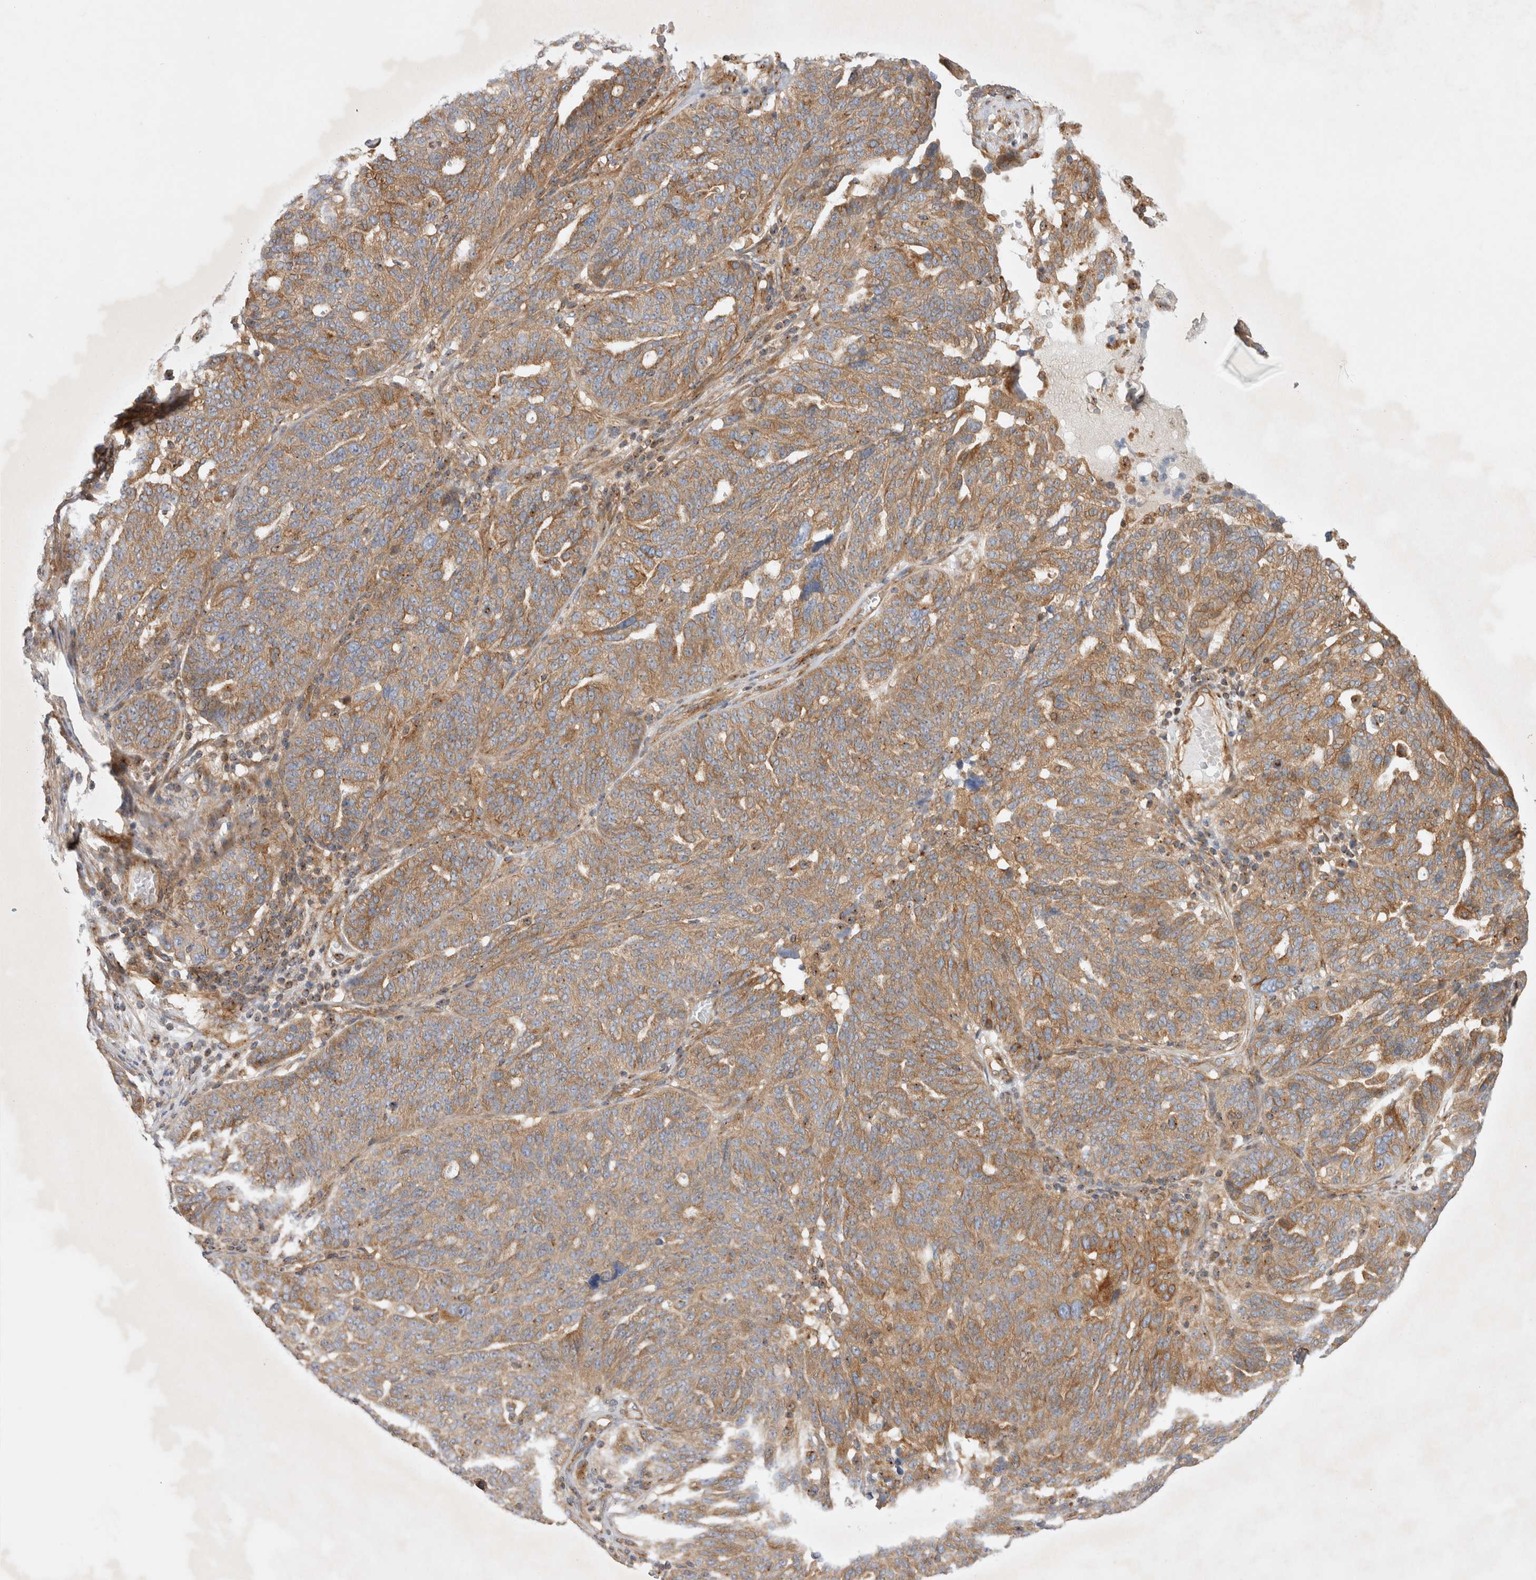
{"staining": {"intensity": "moderate", "quantity": ">75%", "location": "cytoplasmic/membranous"}, "tissue": "ovarian cancer", "cell_type": "Tumor cells", "image_type": "cancer", "snomed": [{"axis": "morphology", "description": "Cystadenocarcinoma, serous, NOS"}, {"axis": "topography", "description": "Ovary"}], "caption": "Ovarian cancer (serous cystadenocarcinoma) was stained to show a protein in brown. There is medium levels of moderate cytoplasmic/membranous staining in about >75% of tumor cells.", "gene": "GPR150", "patient": {"sex": "female", "age": 59}}